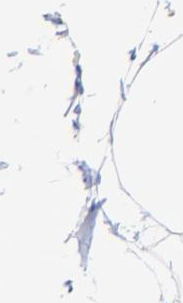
{"staining": {"intensity": "negative", "quantity": "none", "location": "none"}, "tissue": "adipose tissue", "cell_type": "Adipocytes", "image_type": "normal", "snomed": [{"axis": "morphology", "description": "Normal tissue, NOS"}, {"axis": "morphology", "description": "Duct carcinoma"}, {"axis": "topography", "description": "Breast"}, {"axis": "topography", "description": "Adipose tissue"}], "caption": "IHC image of benign adipose tissue: human adipose tissue stained with DAB exhibits no significant protein expression in adipocytes. (Stains: DAB (3,3'-diaminobenzidine) immunohistochemistry with hematoxylin counter stain, Microscopy: brightfield microscopy at high magnification).", "gene": "SLC44A2", "patient": {"sex": "female", "age": 37}}